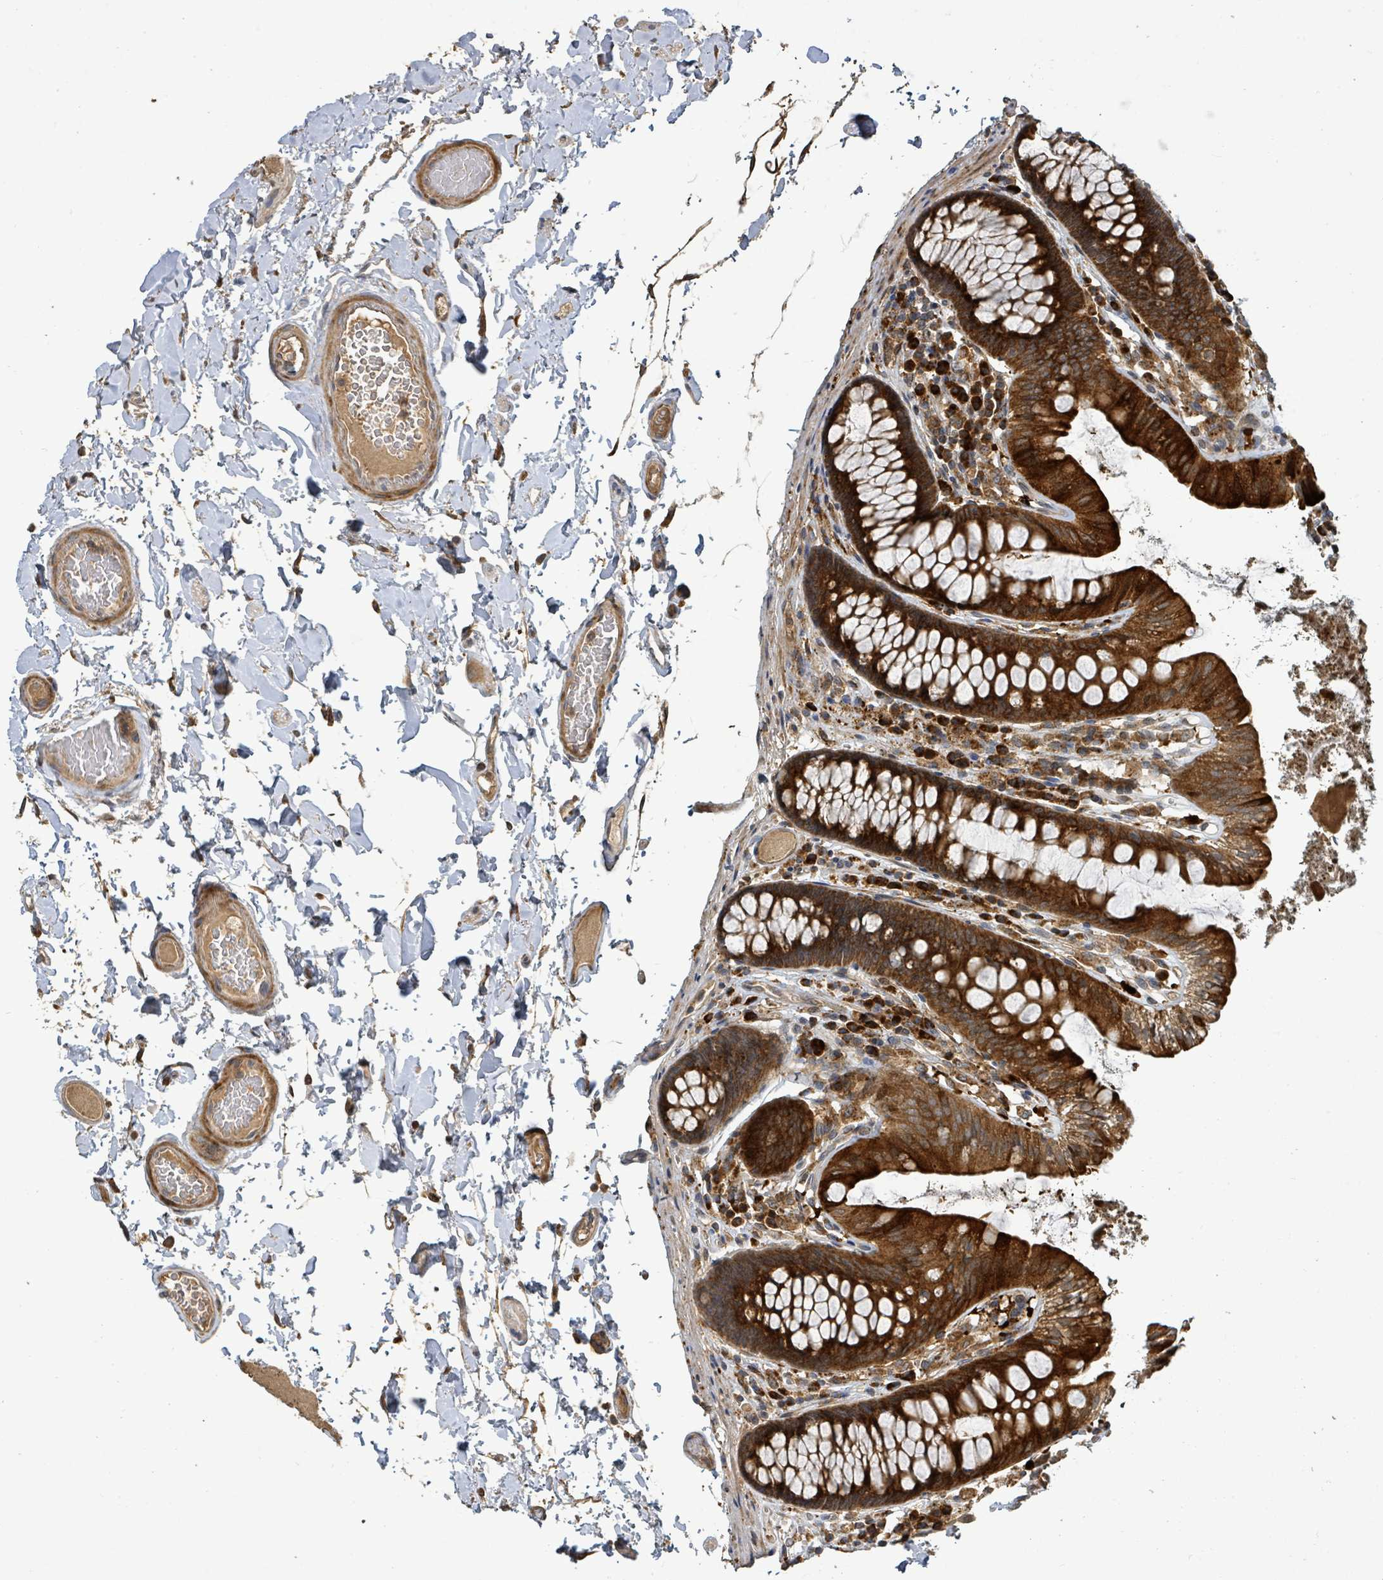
{"staining": {"intensity": "moderate", "quantity": ">75%", "location": "cytoplasmic/membranous"}, "tissue": "colon", "cell_type": "Endothelial cells", "image_type": "normal", "snomed": [{"axis": "morphology", "description": "Normal tissue, NOS"}, {"axis": "topography", "description": "Colon"}], "caption": "A brown stain highlights moderate cytoplasmic/membranous expression of a protein in endothelial cells of normal colon.", "gene": "STARD4", "patient": {"sex": "male", "age": 84}}